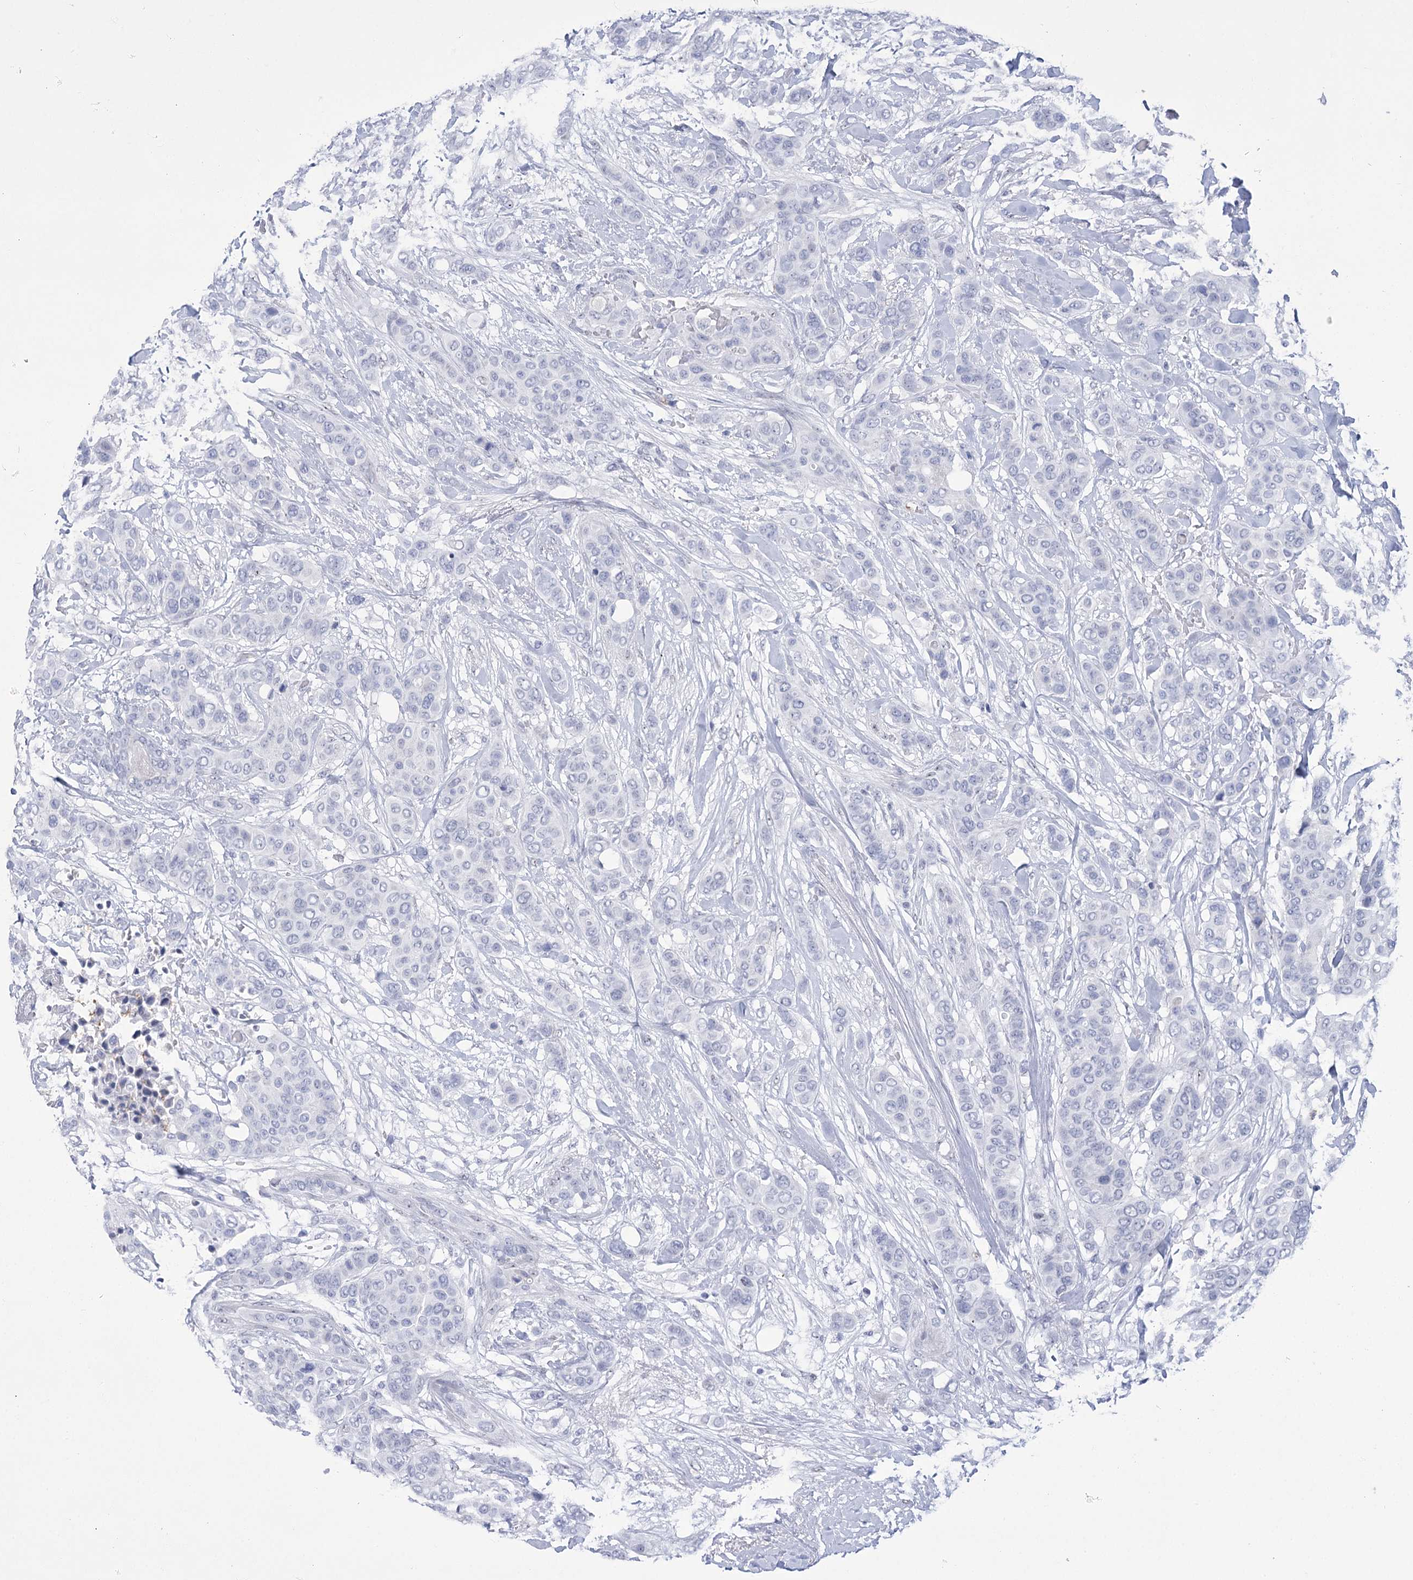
{"staining": {"intensity": "negative", "quantity": "none", "location": "none"}, "tissue": "breast cancer", "cell_type": "Tumor cells", "image_type": "cancer", "snomed": [{"axis": "morphology", "description": "Lobular carcinoma"}, {"axis": "topography", "description": "Breast"}], "caption": "Tumor cells show no significant protein staining in breast cancer (lobular carcinoma).", "gene": "HORMAD1", "patient": {"sex": "female", "age": 51}}